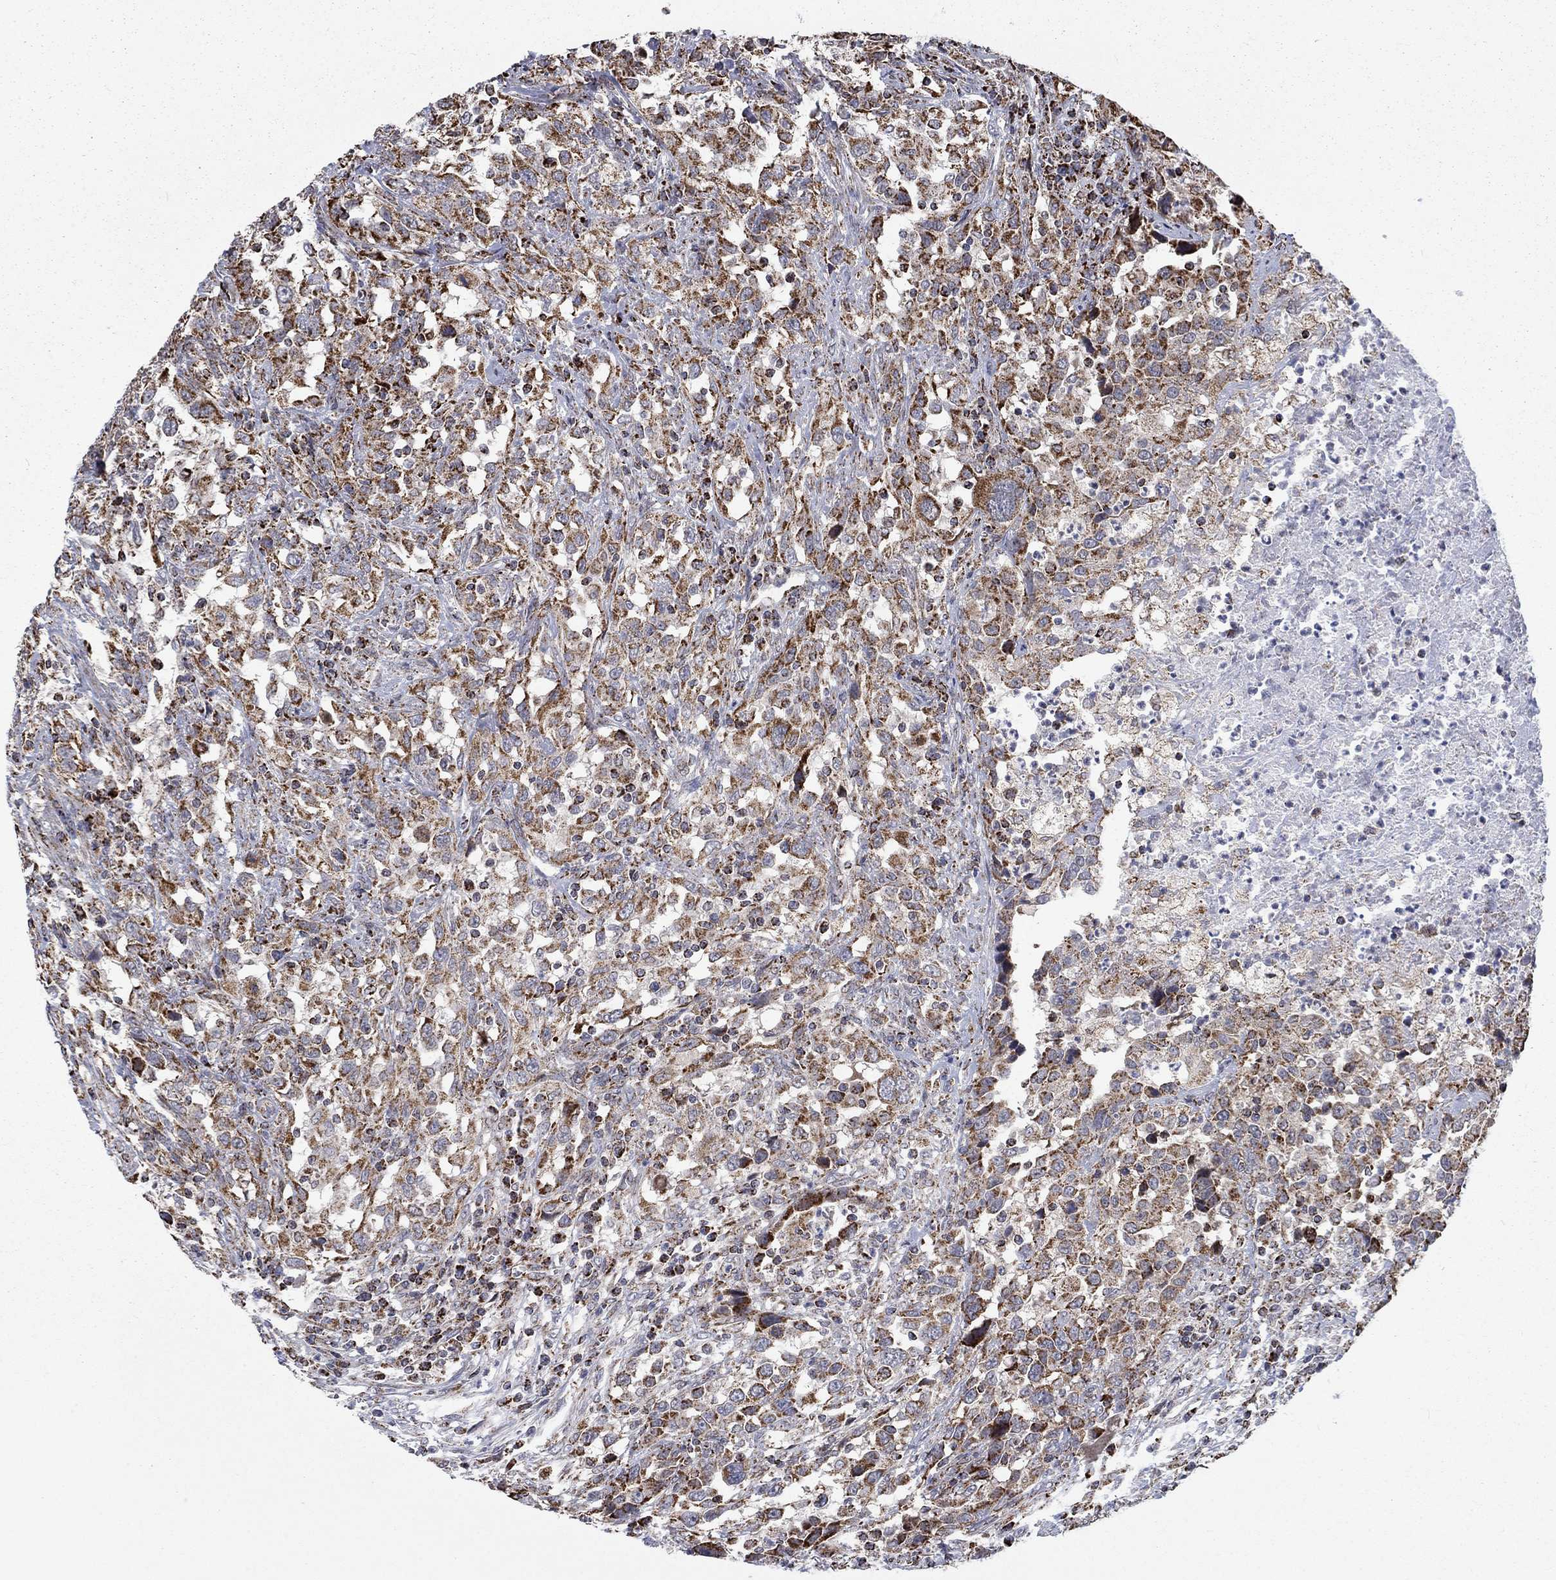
{"staining": {"intensity": "strong", "quantity": ">75%", "location": "cytoplasmic/membranous"}, "tissue": "urothelial cancer", "cell_type": "Tumor cells", "image_type": "cancer", "snomed": [{"axis": "morphology", "description": "Urothelial carcinoma, NOS"}, {"axis": "morphology", "description": "Urothelial carcinoma, High grade"}, {"axis": "topography", "description": "Urinary bladder"}], "caption": "This is an image of IHC staining of urothelial carcinoma (high-grade), which shows strong positivity in the cytoplasmic/membranous of tumor cells.", "gene": "MOAP1", "patient": {"sex": "female", "age": 64}}